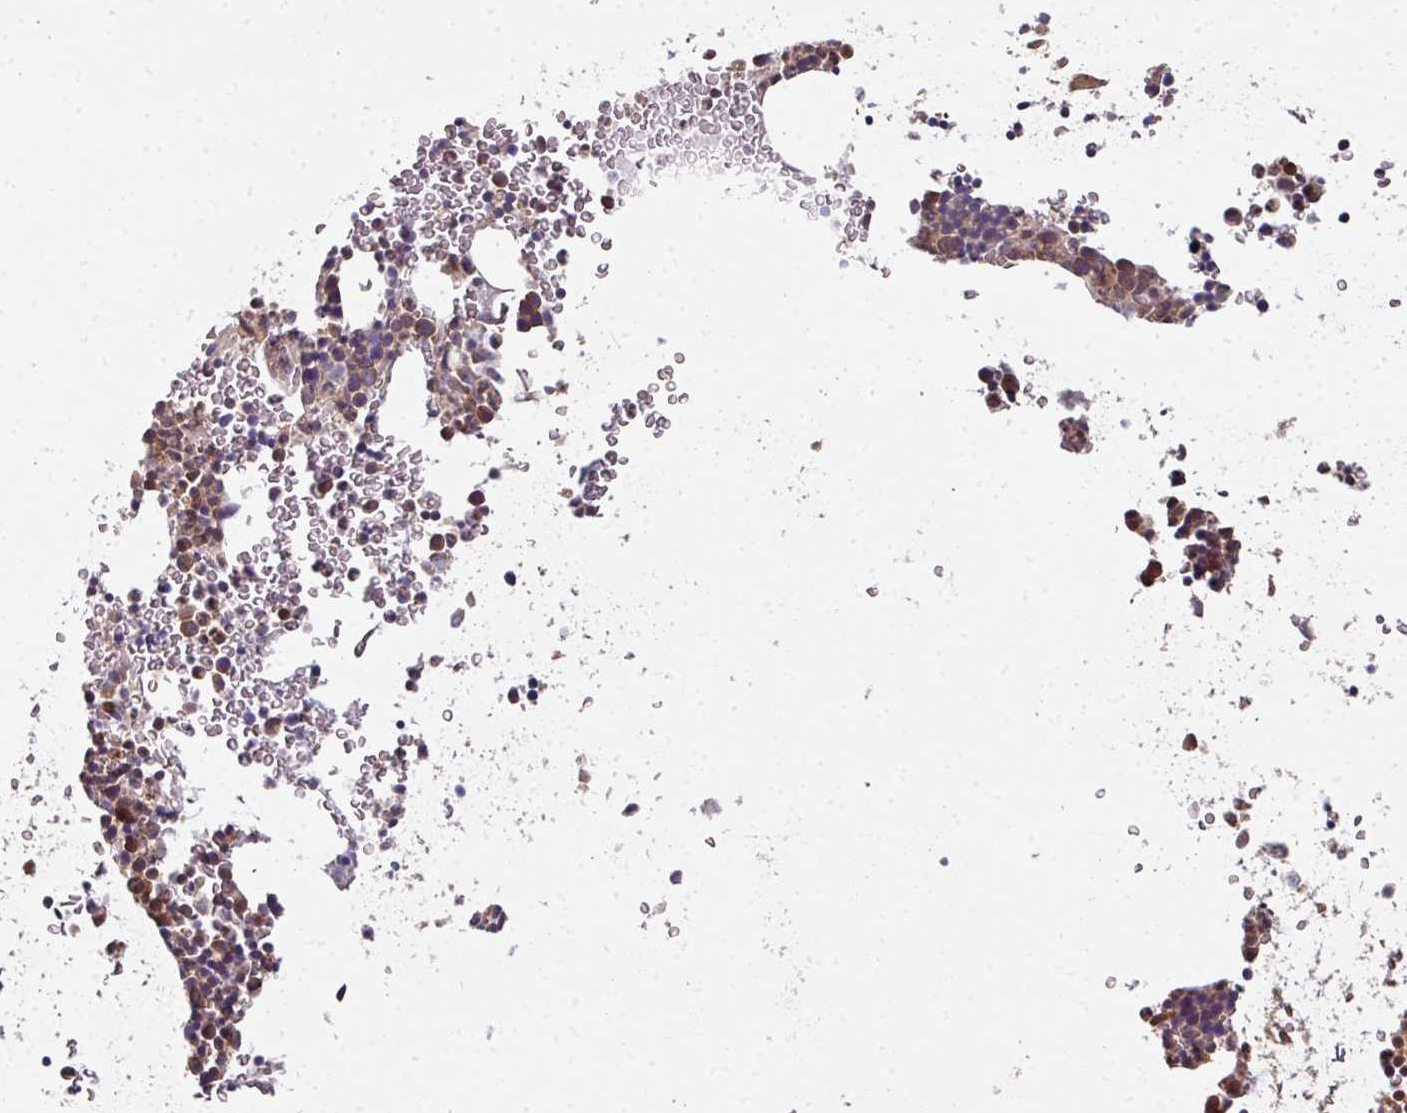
{"staining": {"intensity": "moderate", "quantity": "25%-75%", "location": "cytoplasmic/membranous"}, "tissue": "bone marrow", "cell_type": "Hematopoietic cells", "image_type": "normal", "snomed": [{"axis": "morphology", "description": "Normal tissue, NOS"}, {"axis": "topography", "description": "Bone marrow"}], "caption": "IHC image of benign bone marrow: human bone marrow stained using immunohistochemistry (IHC) displays medium levels of moderate protein expression localized specifically in the cytoplasmic/membranous of hematopoietic cells, appearing as a cytoplasmic/membranous brown color.", "gene": "EIF4EBP2", "patient": {"sex": "male", "age": 61}}